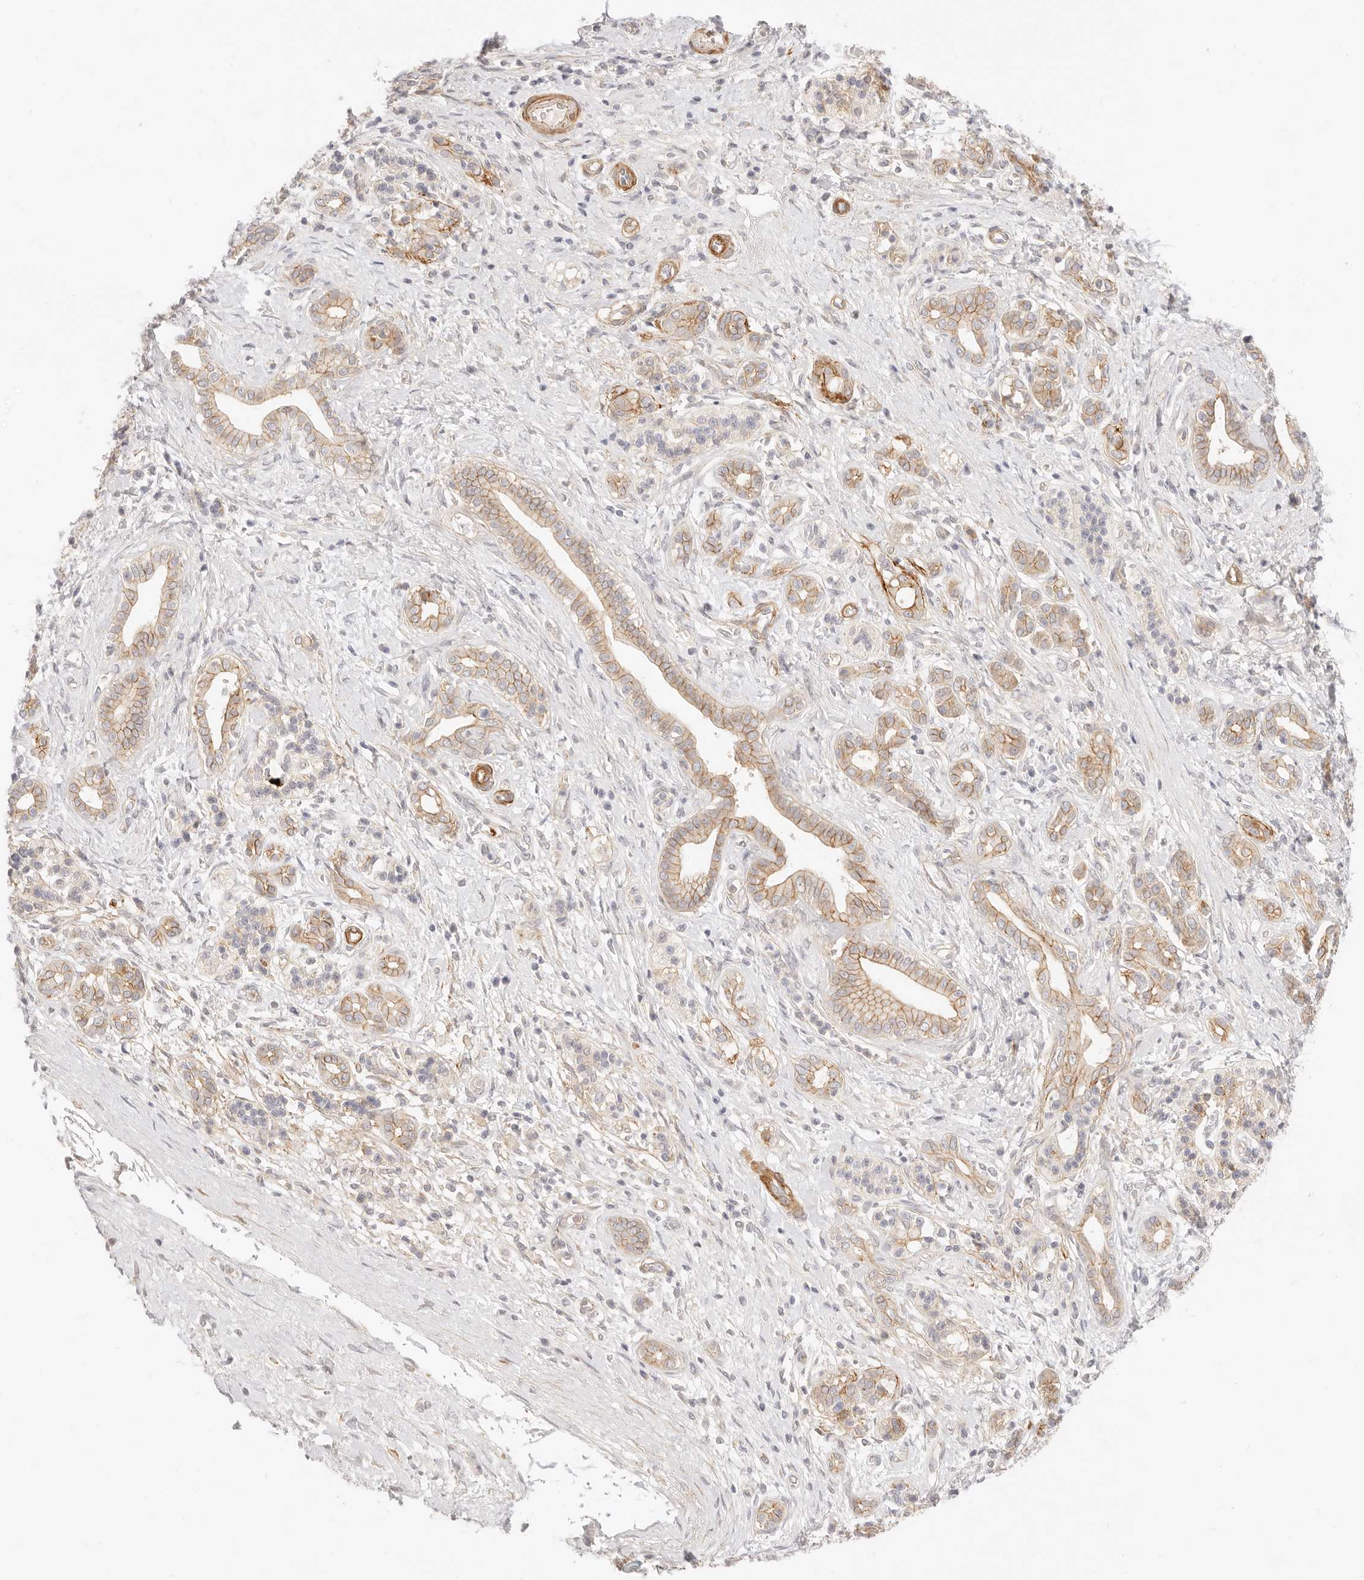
{"staining": {"intensity": "moderate", "quantity": ">75%", "location": "cytoplasmic/membranous"}, "tissue": "pancreatic cancer", "cell_type": "Tumor cells", "image_type": "cancer", "snomed": [{"axis": "morphology", "description": "Adenocarcinoma, NOS"}, {"axis": "topography", "description": "Pancreas"}], "caption": "Immunohistochemistry staining of pancreatic cancer, which demonstrates medium levels of moderate cytoplasmic/membranous staining in about >75% of tumor cells indicating moderate cytoplasmic/membranous protein positivity. The staining was performed using DAB (brown) for protein detection and nuclei were counterstained in hematoxylin (blue).", "gene": "UBXN10", "patient": {"sex": "male", "age": 78}}